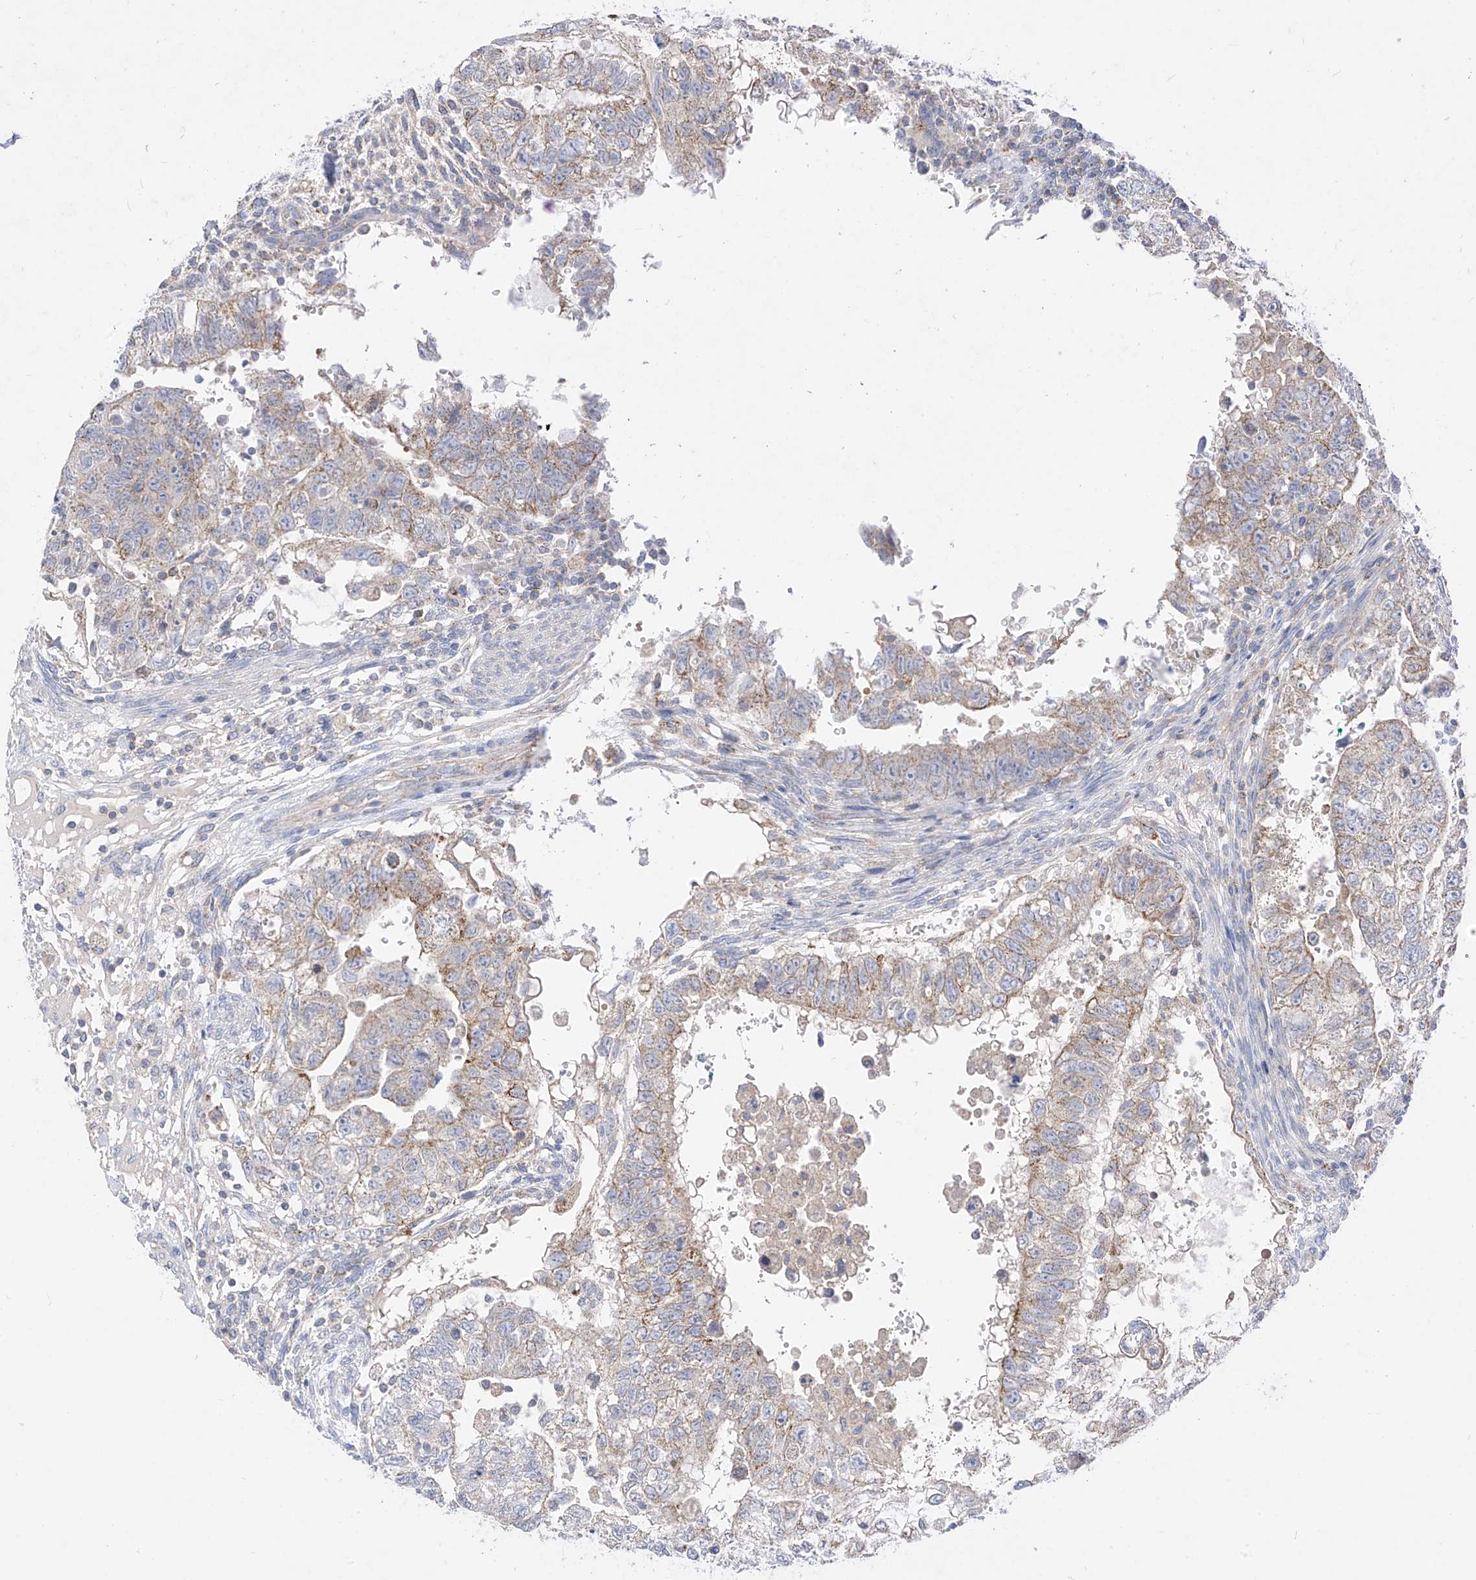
{"staining": {"intensity": "weak", "quantity": "<25%", "location": "cytoplasmic/membranous"}, "tissue": "testis cancer", "cell_type": "Tumor cells", "image_type": "cancer", "snomed": [{"axis": "morphology", "description": "Carcinoma, Embryonal, NOS"}, {"axis": "topography", "description": "Testis"}], "caption": "A photomicrograph of human embryonal carcinoma (testis) is negative for staining in tumor cells. (Brightfield microscopy of DAB immunohistochemistry (IHC) at high magnification).", "gene": "RASA2", "patient": {"sex": "male", "age": 37}}